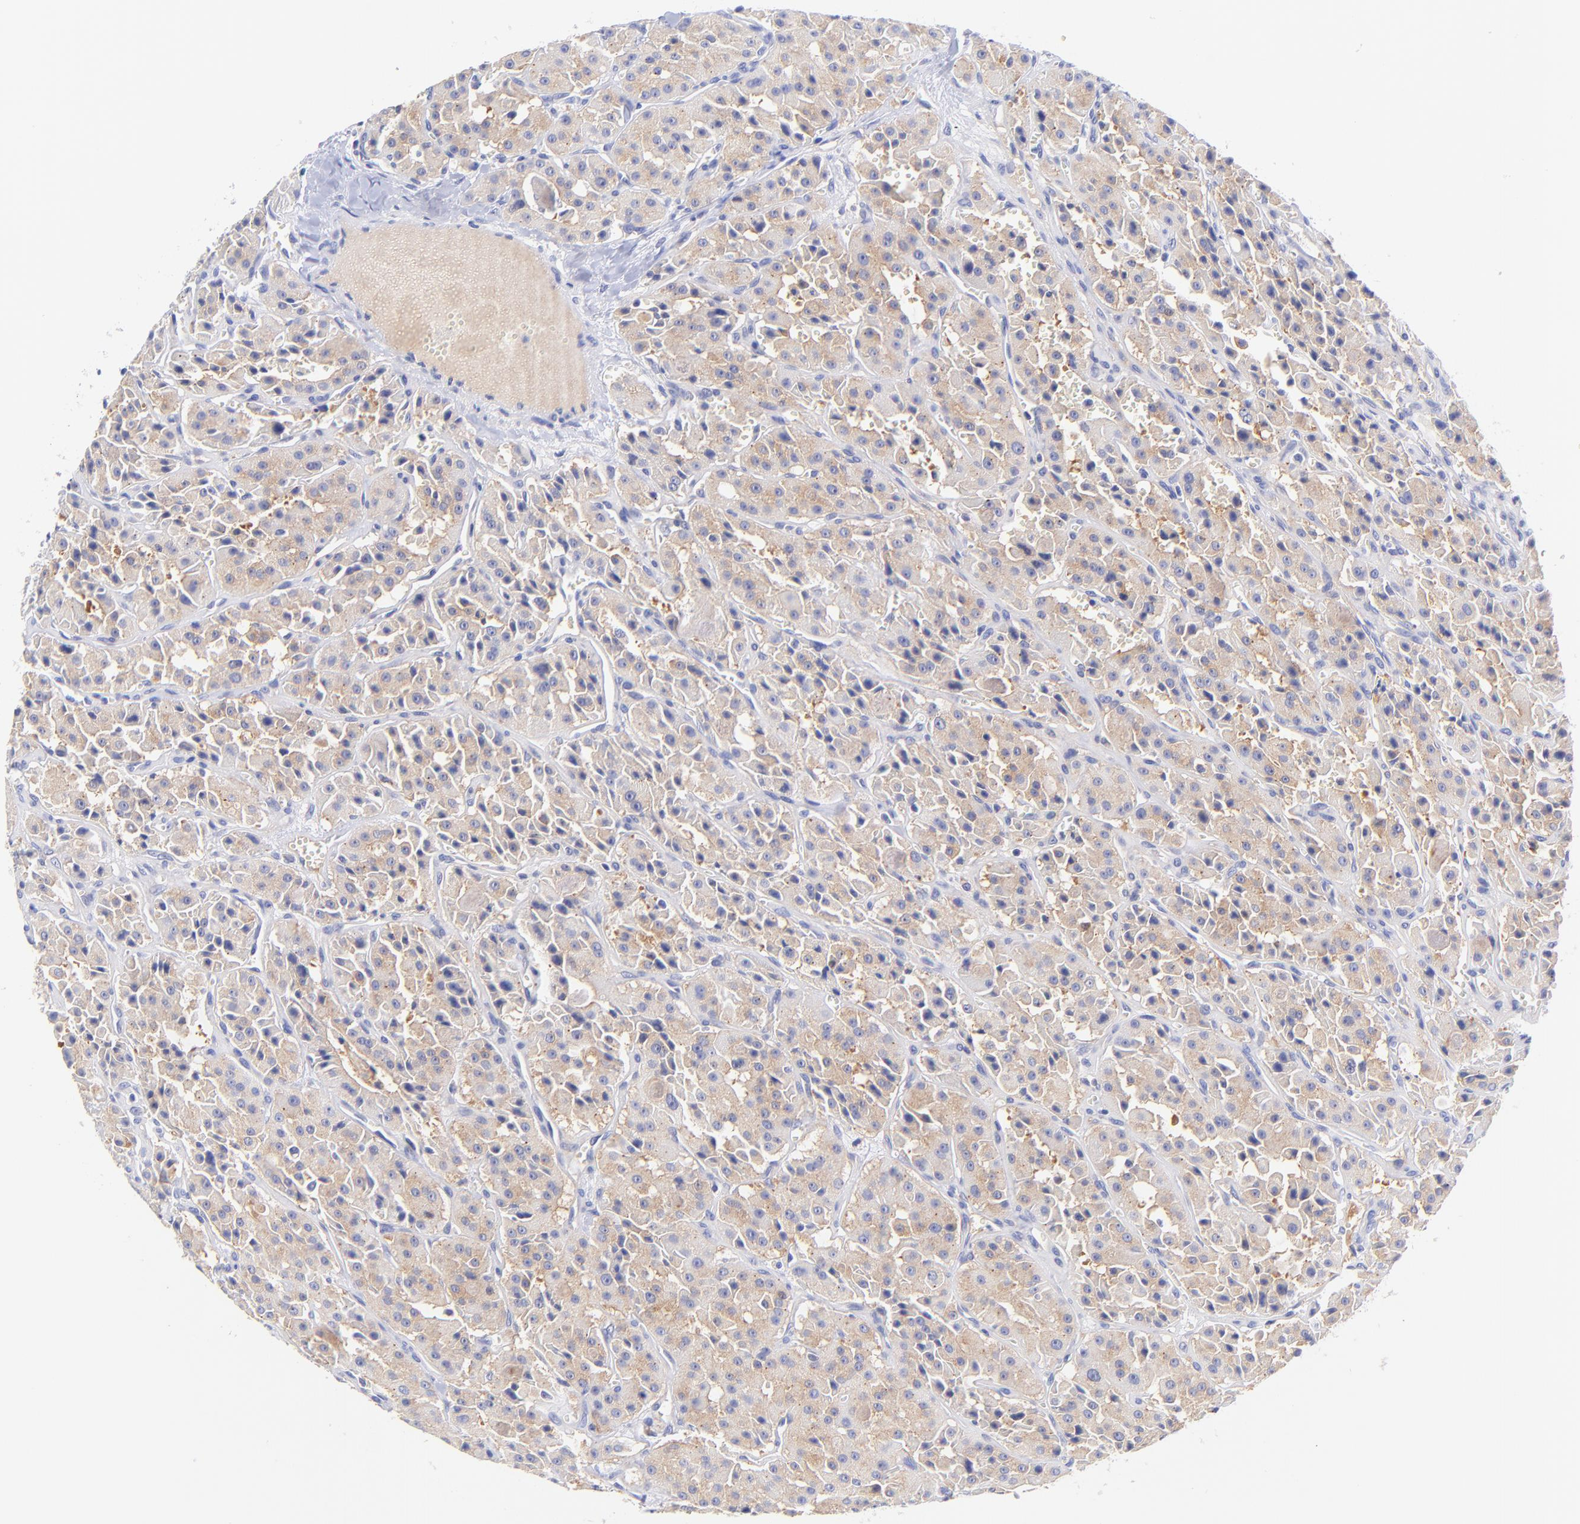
{"staining": {"intensity": "weak", "quantity": ">75%", "location": "cytoplasmic/membranous"}, "tissue": "thyroid cancer", "cell_type": "Tumor cells", "image_type": "cancer", "snomed": [{"axis": "morphology", "description": "Carcinoma, NOS"}, {"axis": "topography", "description": "Thyroid gland"}], "caption": "The photomicrograph exhibits staining of thyroid cancer, revealing weak cytoplasmic/membranous protein staining (brown color) within tumor cells.", "gene": "GPHN", "patient": {"sex": "male", "age": 76}}